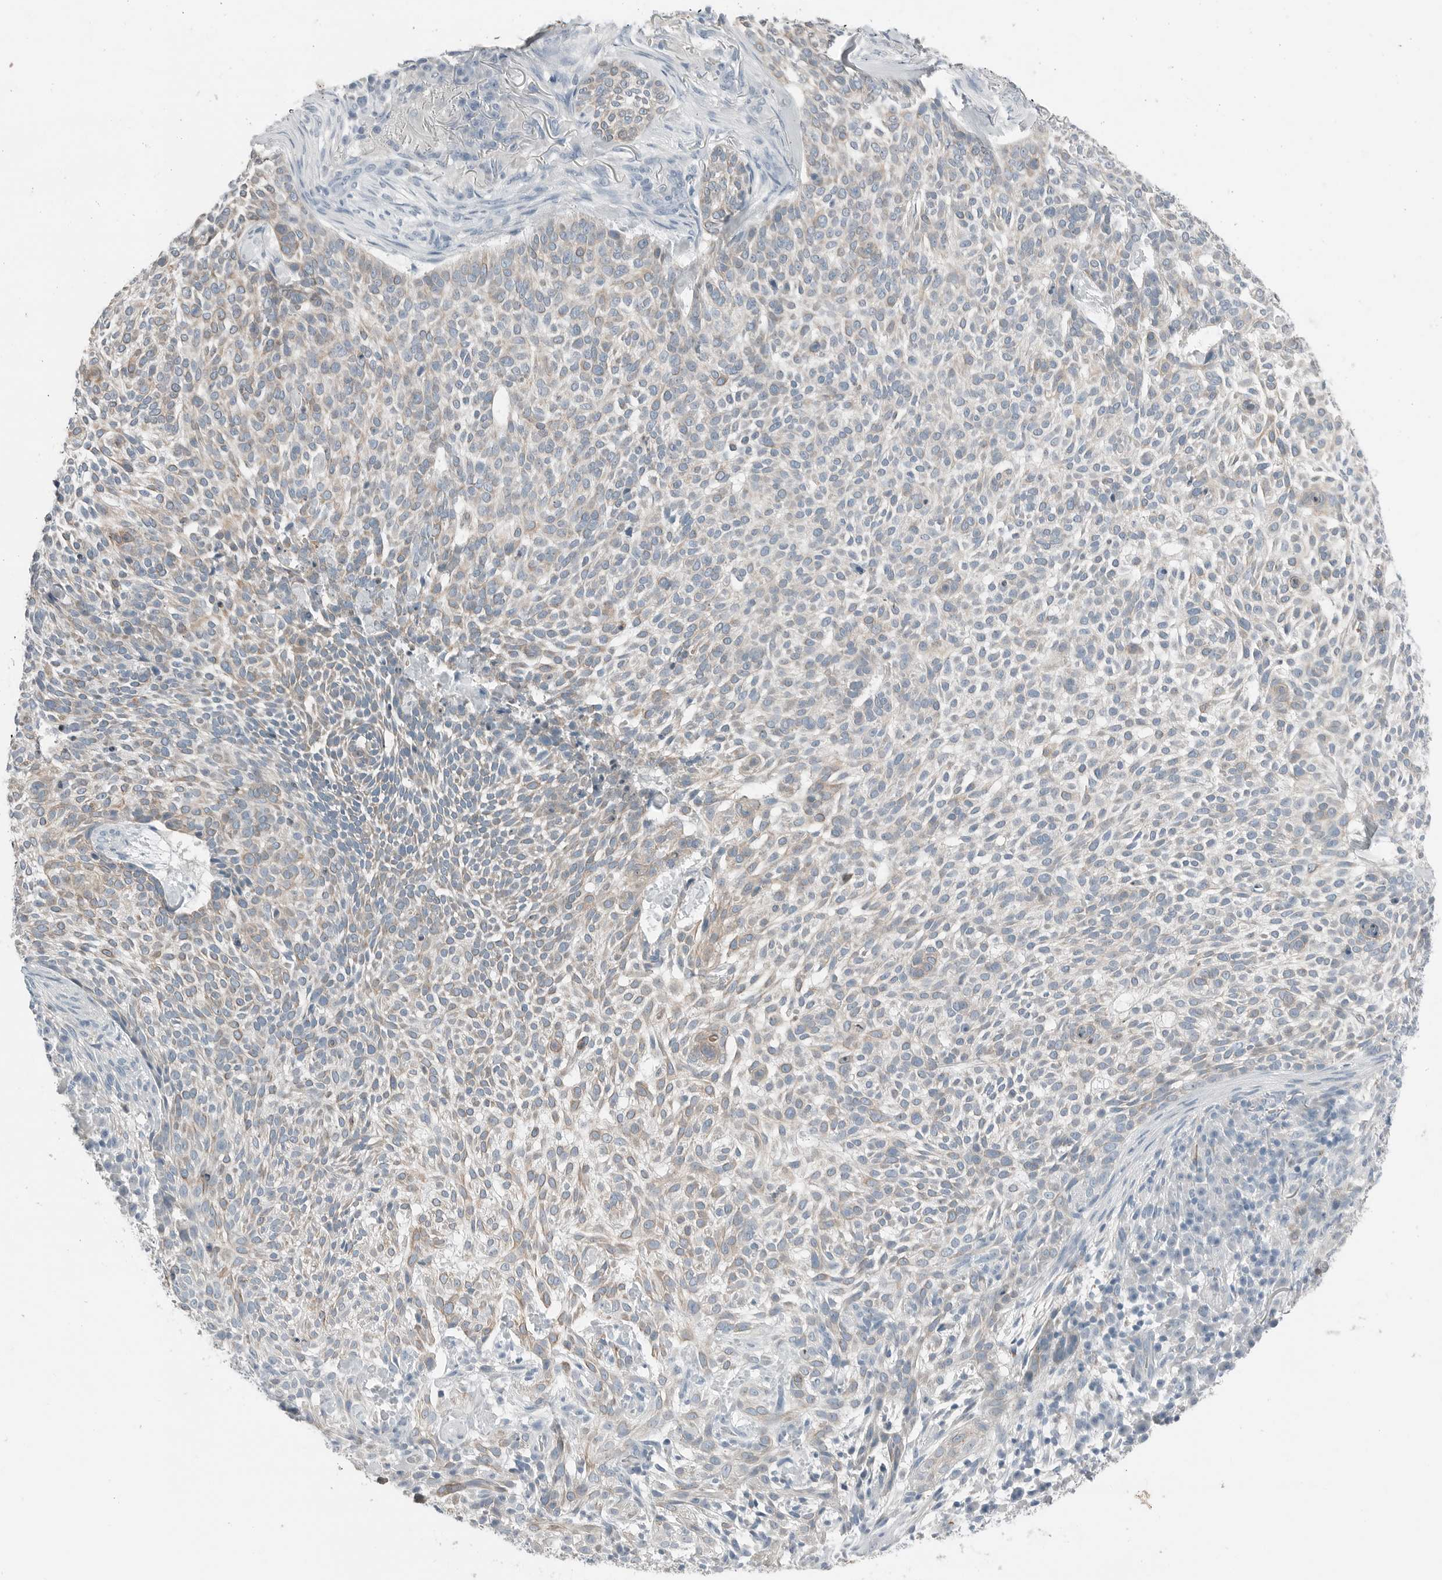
{"staining": {"intensity": "weak", "quantity": "<25%", "location": "cytoplasmic/membranous"}, "tissue": "skin cancer", "cell_type": "Tumor cells", "image_type": "cancer", "snomed": [{"axis": "morphology", "description": "Basal cell carcinoma"}, {"axis": "topography", "description": "Skin"}], "caption": "Tumor cells are negative for protein expression in human skin cancer.", "gene": "SERPINB7", "patient": {"sex": "female", "age": 64}}